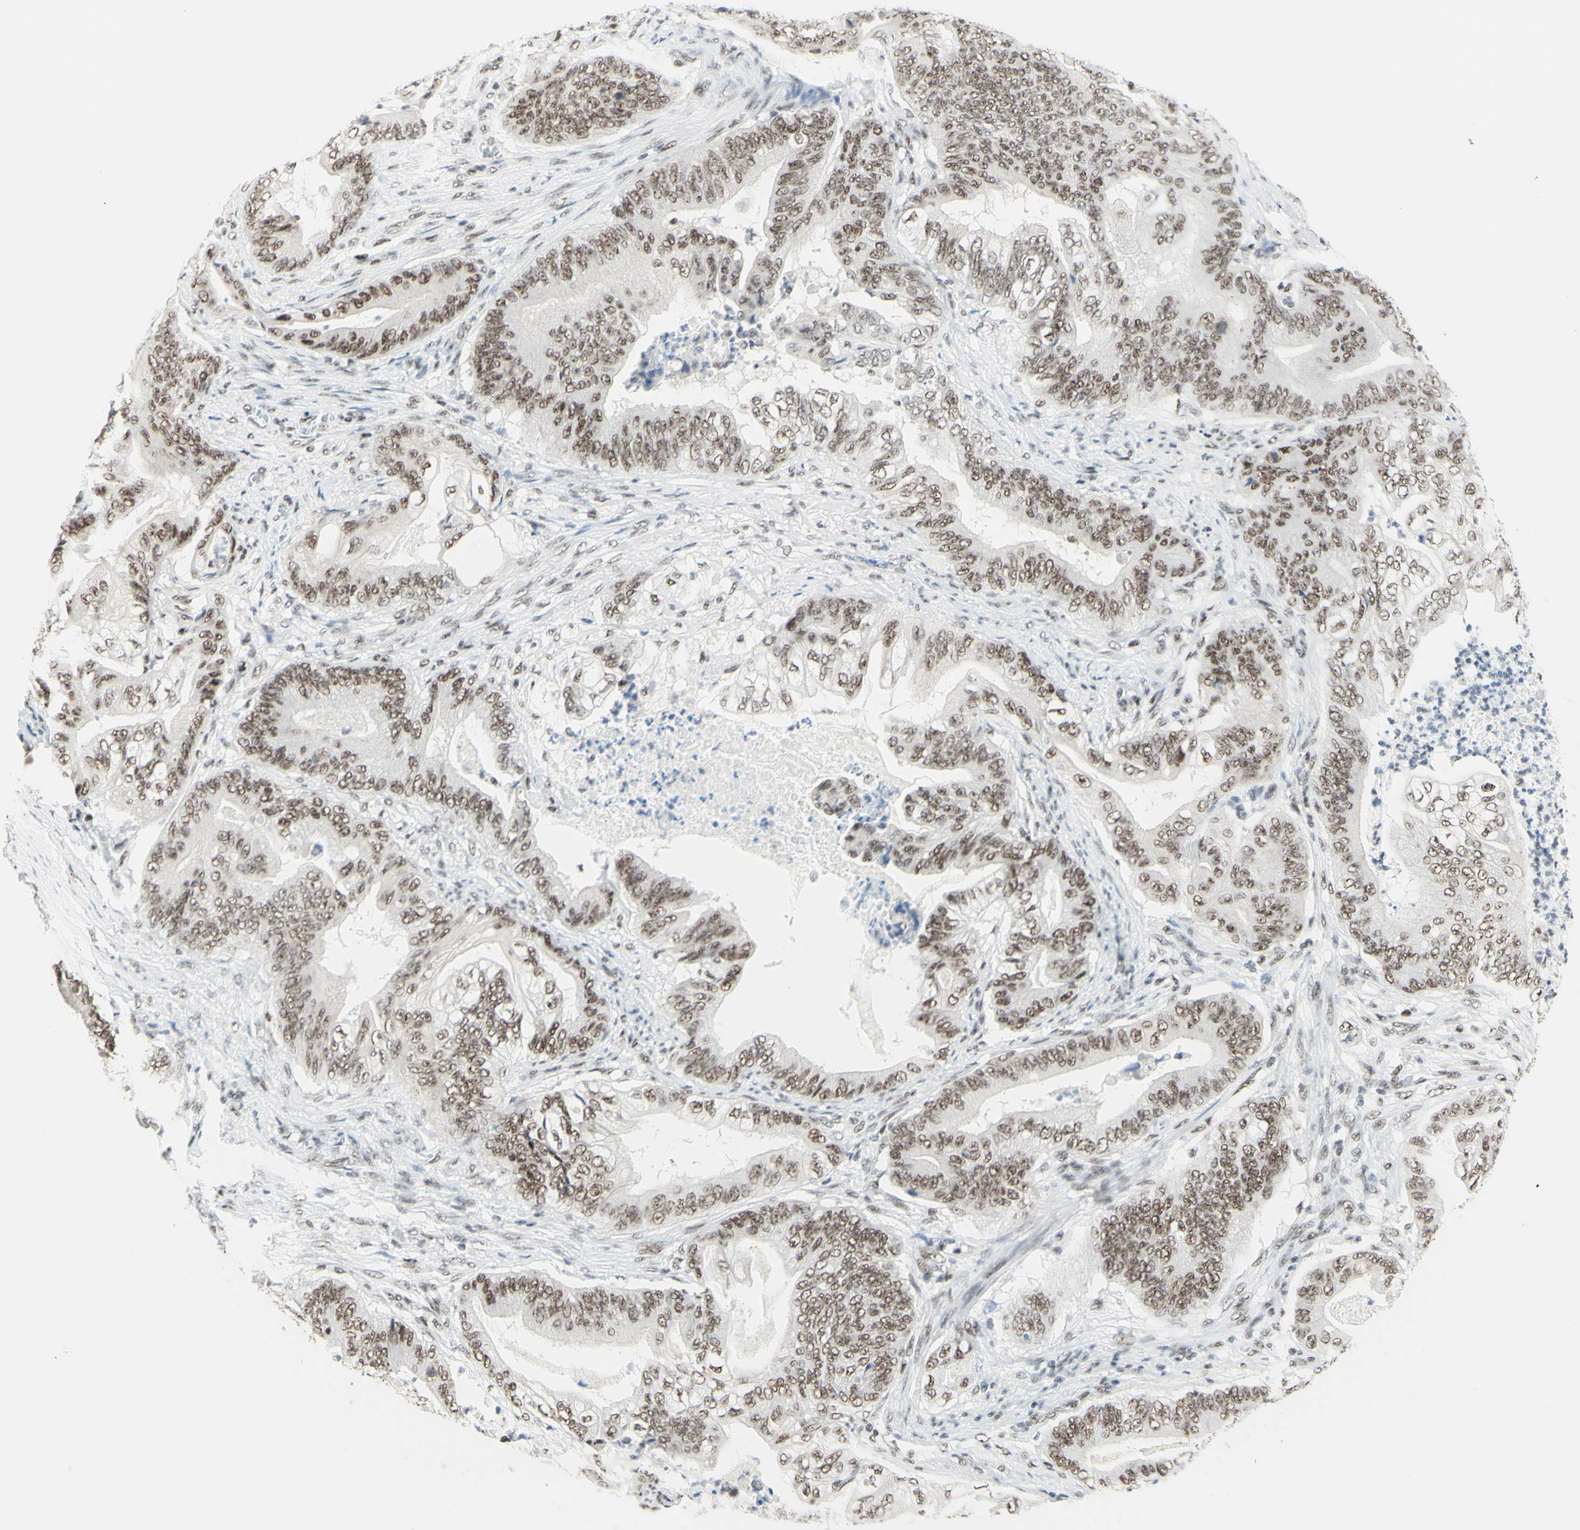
{"staining": {"intensity": "weak", "quantity": ">75%", "location": "nuclear"}, "tissue": "stomach cancer", "cell_type": "Tumor cells", "image_type": "cancer", "snomed": [{"axis": "morphology", "description": "Adenocarcinoma, NOS"}, {"axis": "topography", "description": "Stomach"}], "caption": "Human adenocarcinoma (stomach) stained with a brown dye displays weak nuclear positive staining in about >75% of tumor cells.", "gene": "WTAP", "patient": {"sex": "female", "age": 73}}